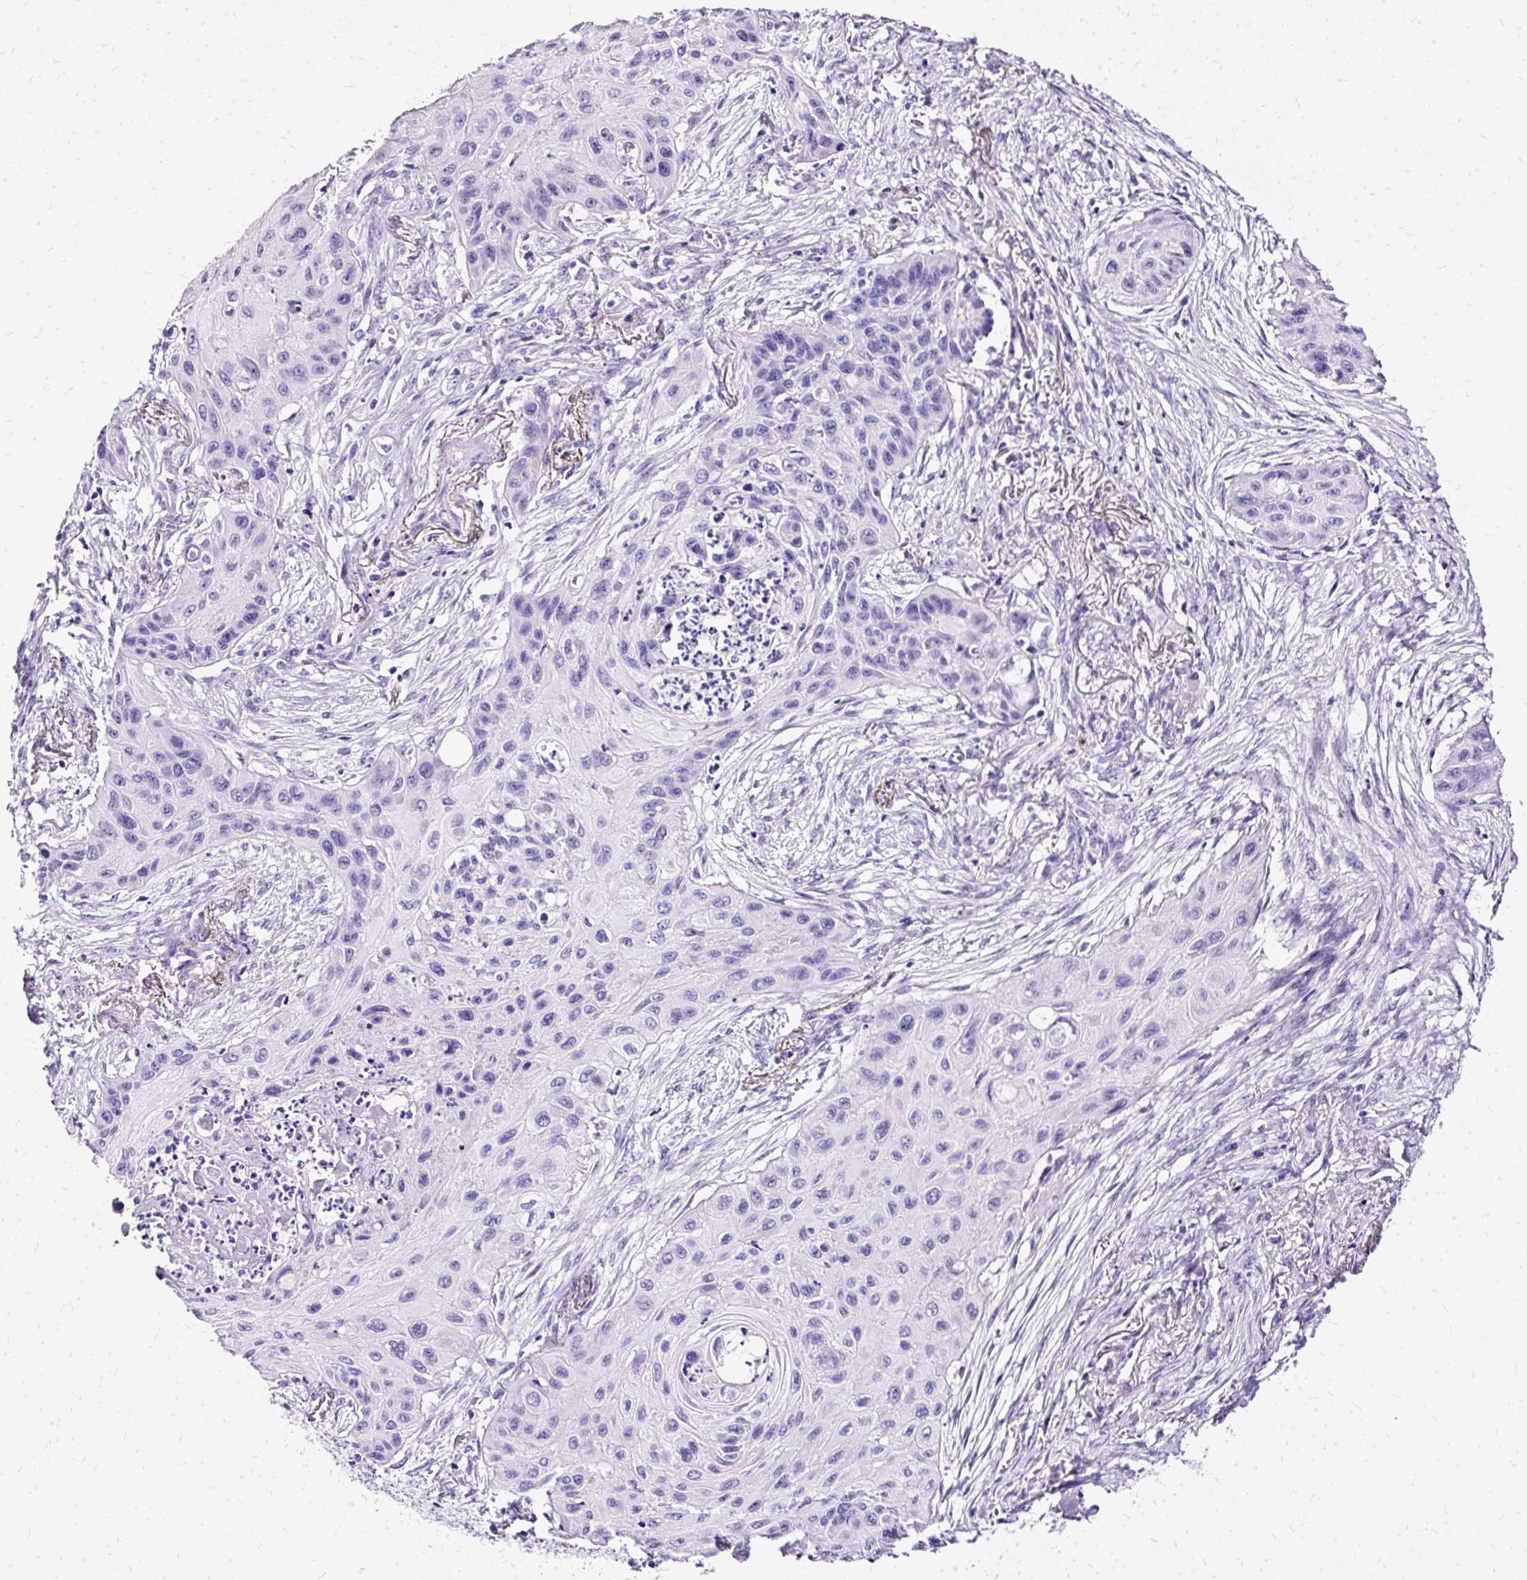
{"staining": {"intensity": "negative", "quantity": "none", "location": "none"}, "tissue": "lung cancer", "cell_type": "Tumor cells", "image_type": "cancer", "snomed": [{"axis": "morphology", "description": "Squamous cell carcinoma, NOS"}, {"axis": "topography", "description": "Lung"}], "caption": "Protein analysis of lung cancer displays no significant expression in tumor cells. Brightfield microscopy of immunohistochemistry (IHC) stained with DAB (3,3'-diaminobenzidine) (brown) and hematoxylin (blue), captured at high magnification.", "gene": "SLC8A2", "patient": {"sex": "male", "age": 71}}